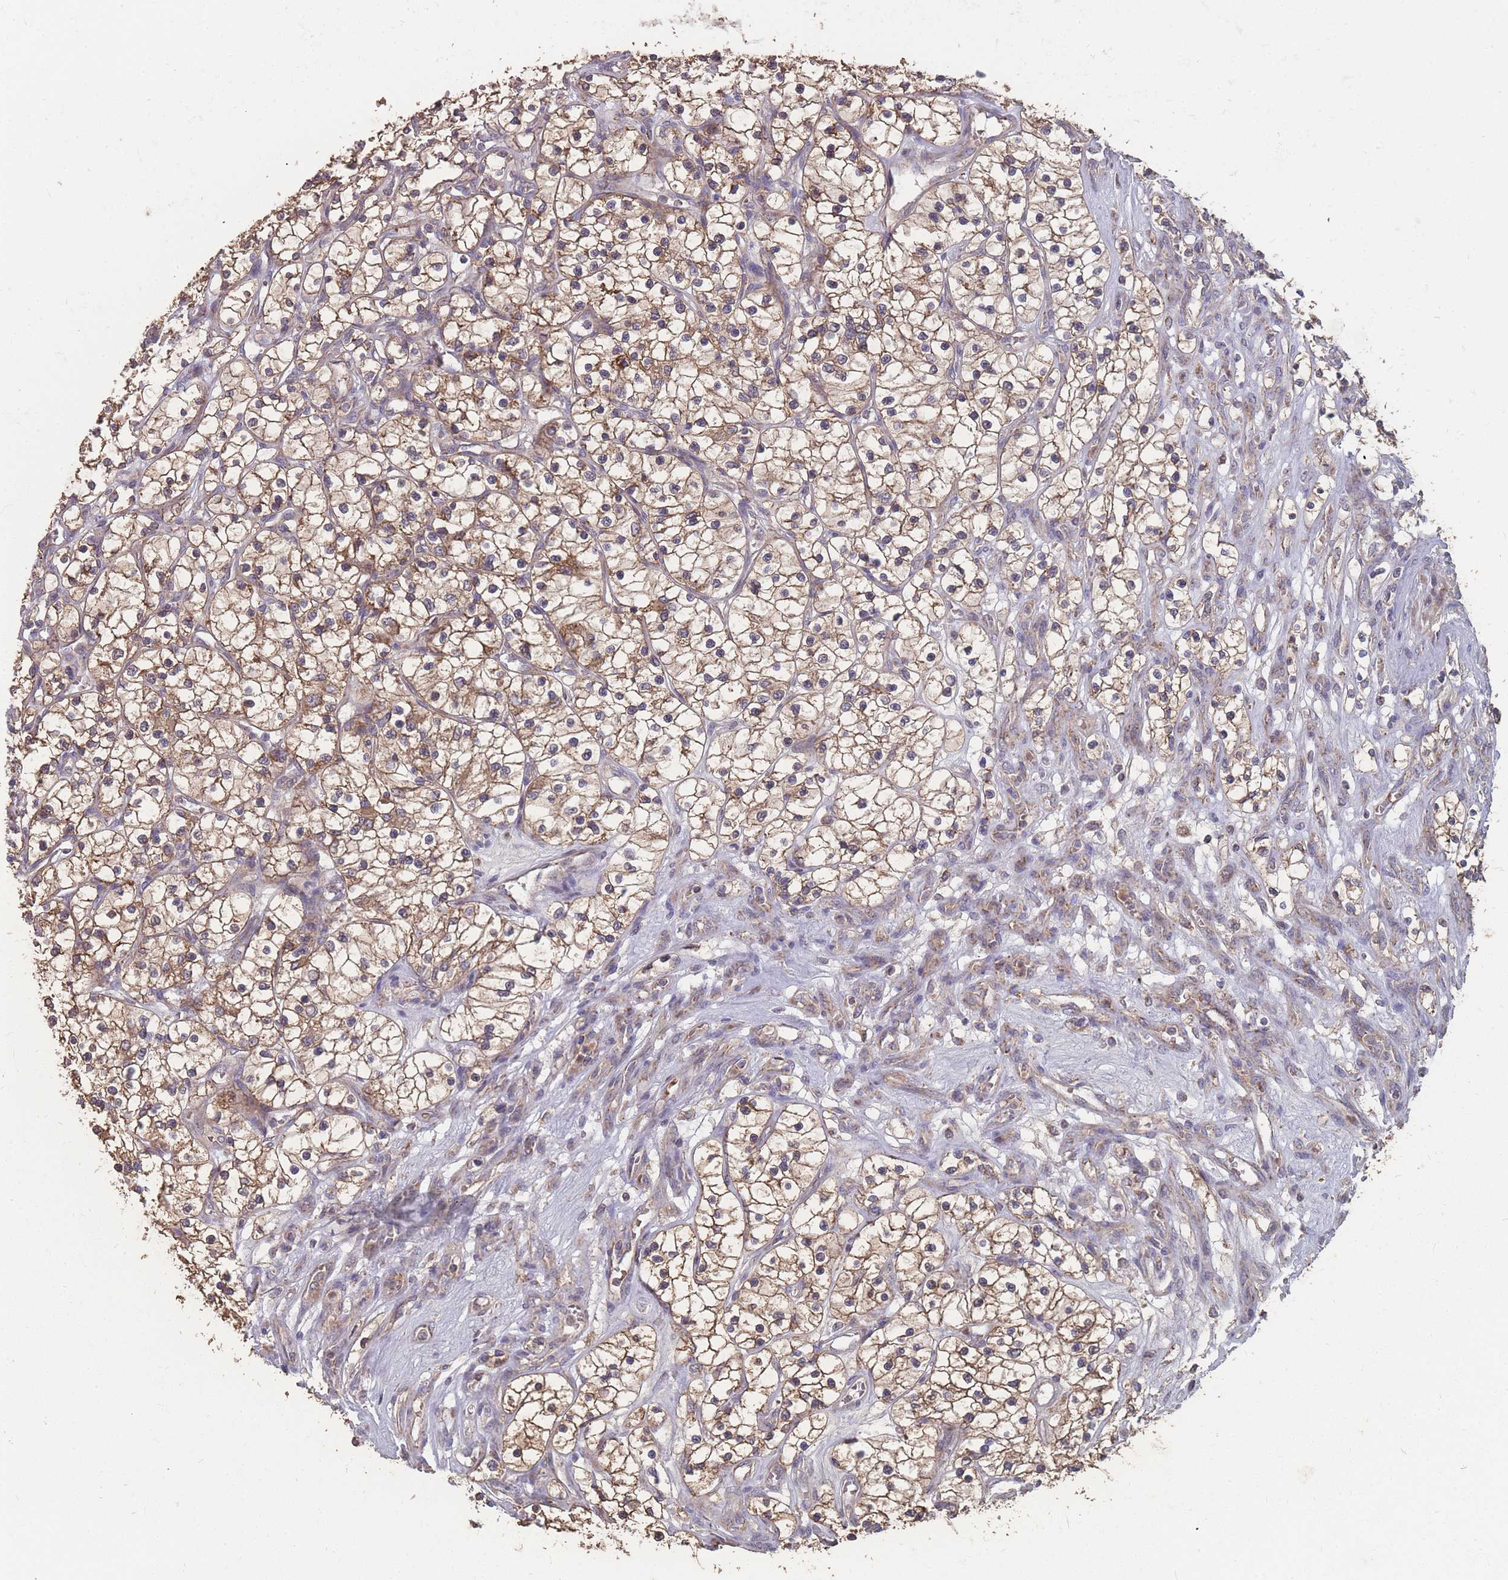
{"staining": {"intensity": "moderate", "quantity": ">75%", "location": "cytoplasmic/membranous"}, "tissue": "renal cancer", "cell_type": "Tumor cells", "image_type": "cancer", "snomed": [{"axis": "morphology", "description": "Adenocarcinoma, NOS"}, {"axis": "topography", "description": "Kidney"}], "caption": "Immunohistochemical staining of human adenocarcinoma (renal) exhibits medium levels of moderate cytoplasmic/membranous positivity in about >75% of tumor cells.", "gene": "SLC35B4", "patient": {"sex": "female", "age": 69}}